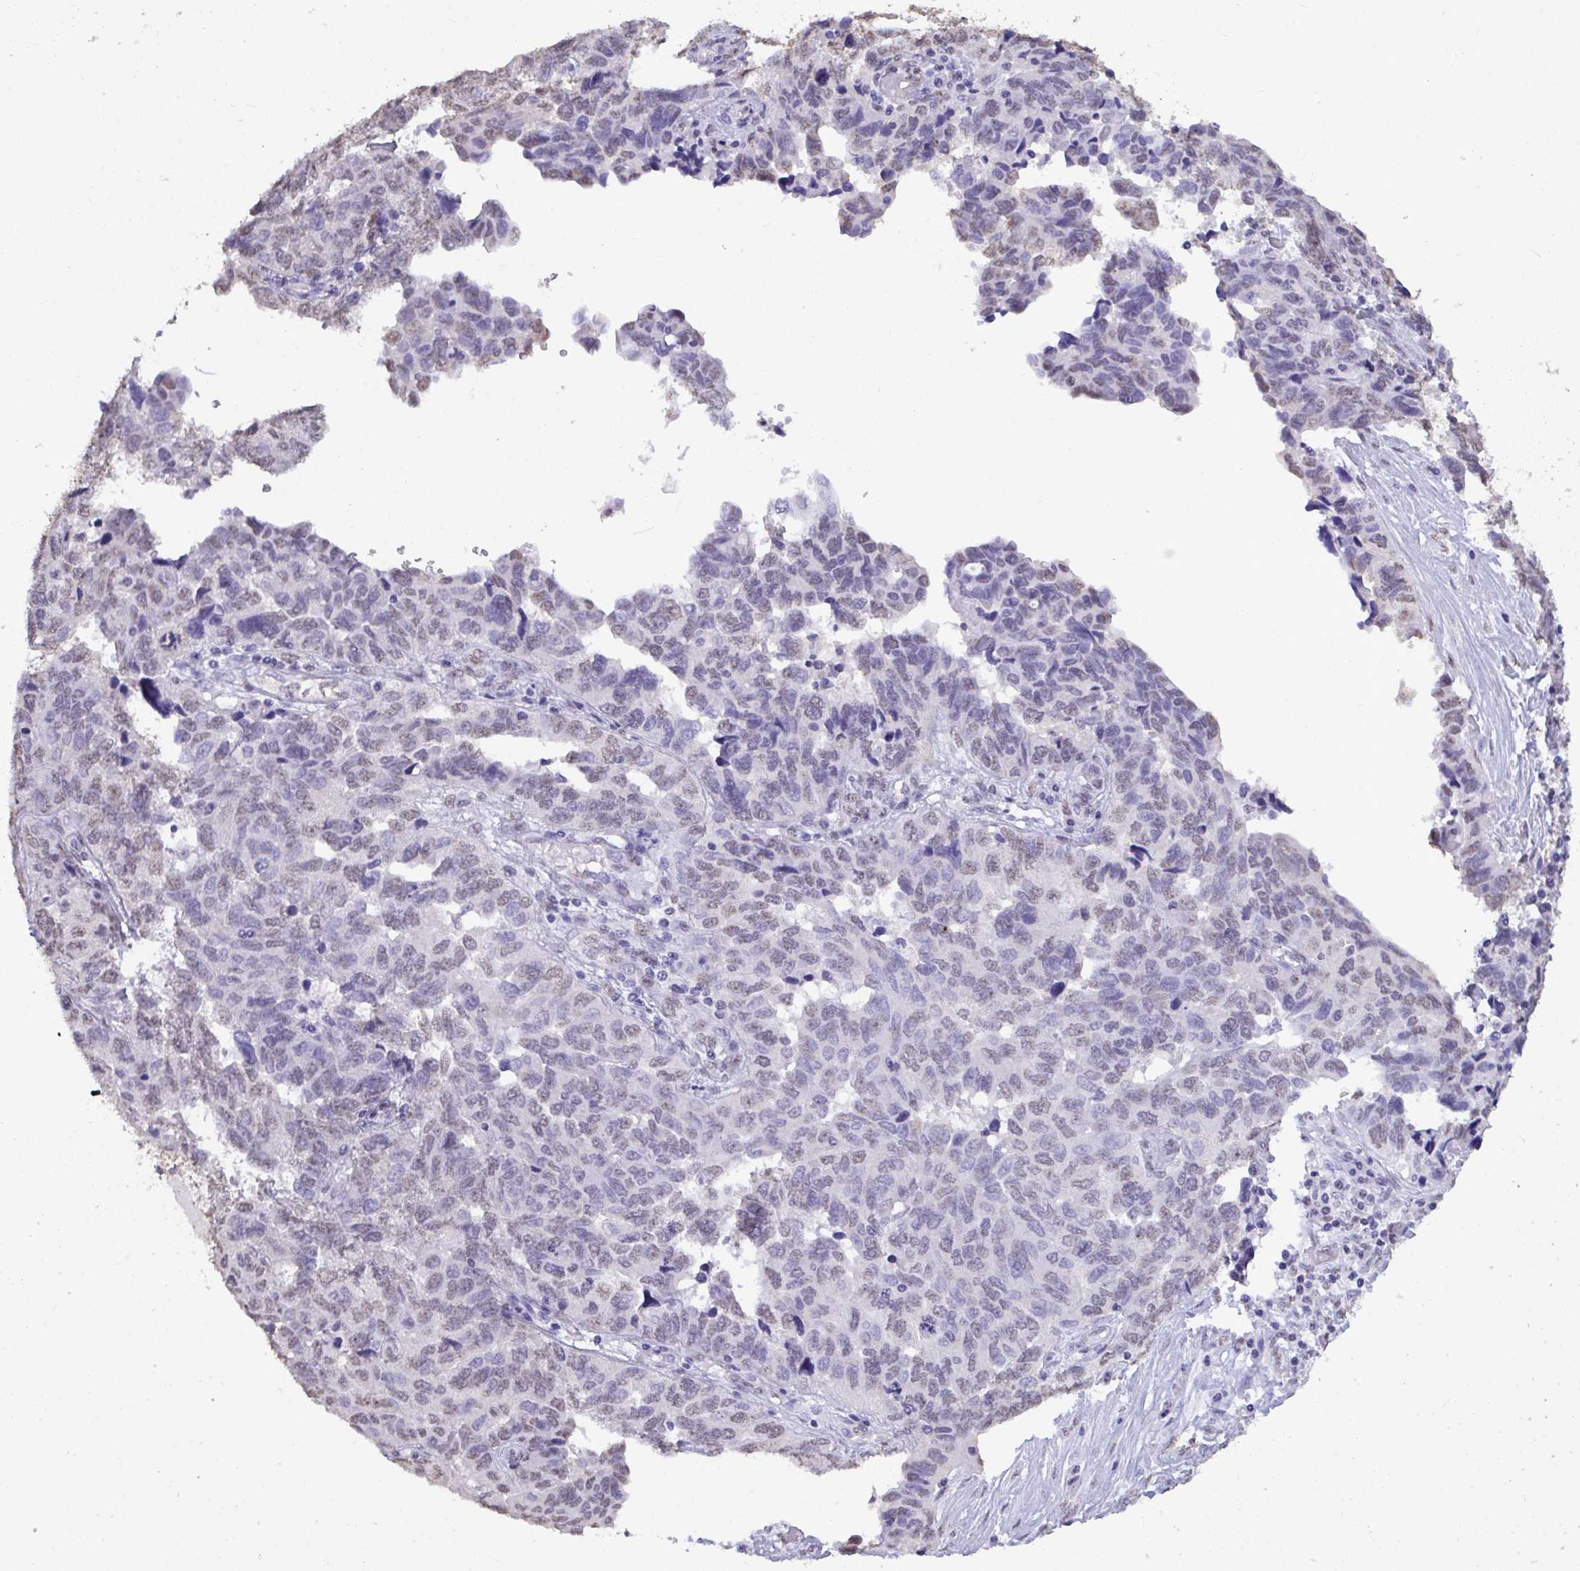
{"staining": {"intensity": "weak", "quantity": "<25%", "location": "nuclear"}, "tissue": "ovarian cancer", "cell_type": "Tumor cells", "image_type": "cancer", "snomed": [{"axis": "morphology", "description": "Cystadenocarcinoma, serous, NOS"}, {"axis": "topography", "description": "Ovary"}], "caption": "The photomicrograph shows no significant staining in tumor cells of ovarian serous cystadenocarcinoma.", "gene": "SEMA6B", "patient": {"sex": "female", "age": 64}}